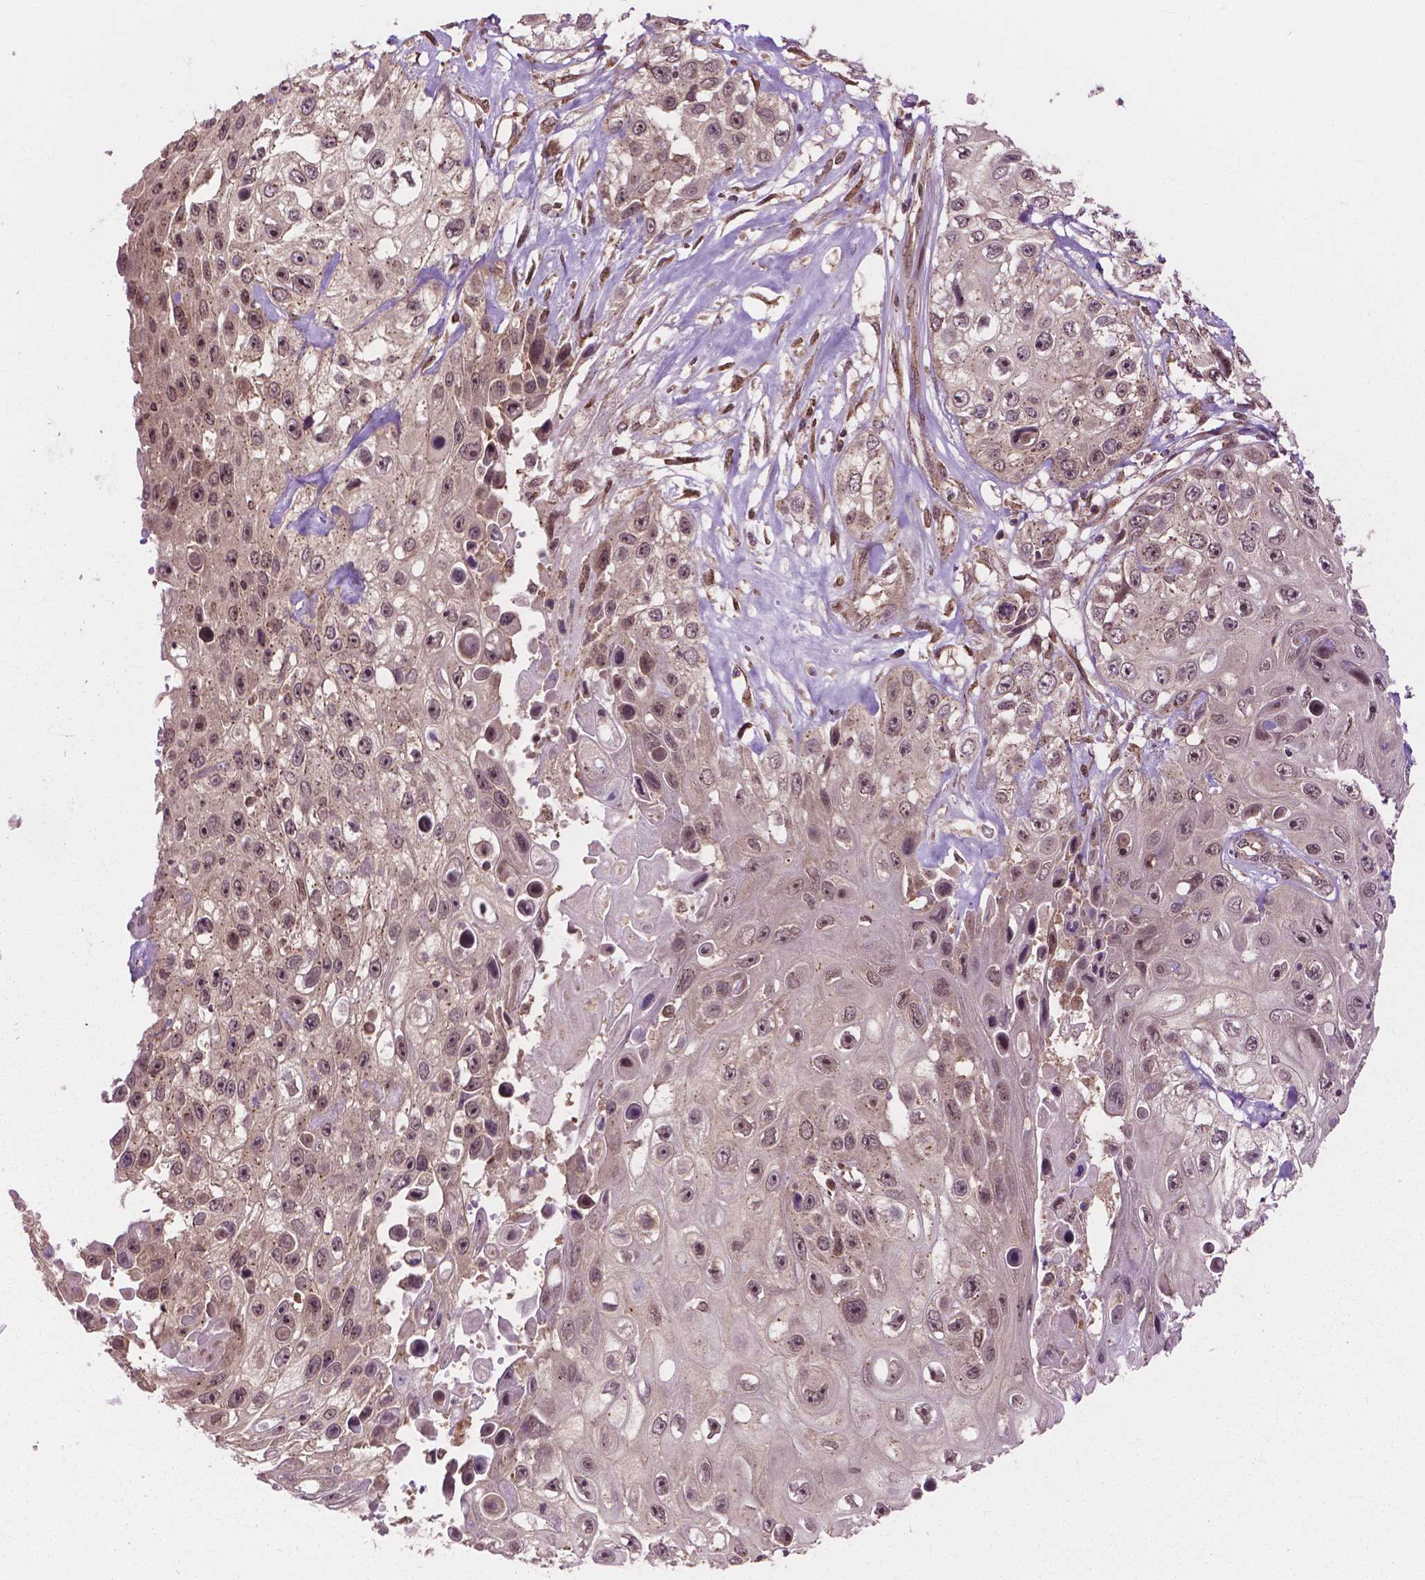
{"staining": {"intensity": "weak", "quantity": "25%-75%", "location": "nuclear"}, "tissue": "skin cancer", "cell_type": "Tumor cells", "image_type": "cancer", "snomed": [{"axis": "morphology", "description": "Squamous cell carcinoma, NOS"}, {"axis": "topography", "description": "Skin"}], "caption": "Protein staining exhibits weak nuclear staining in about 25%-75% of tumor cells in squamous cell carcinoma (skin).", "gene": "PPP1CB", "patient": {"sex": "male", "age": 82}}